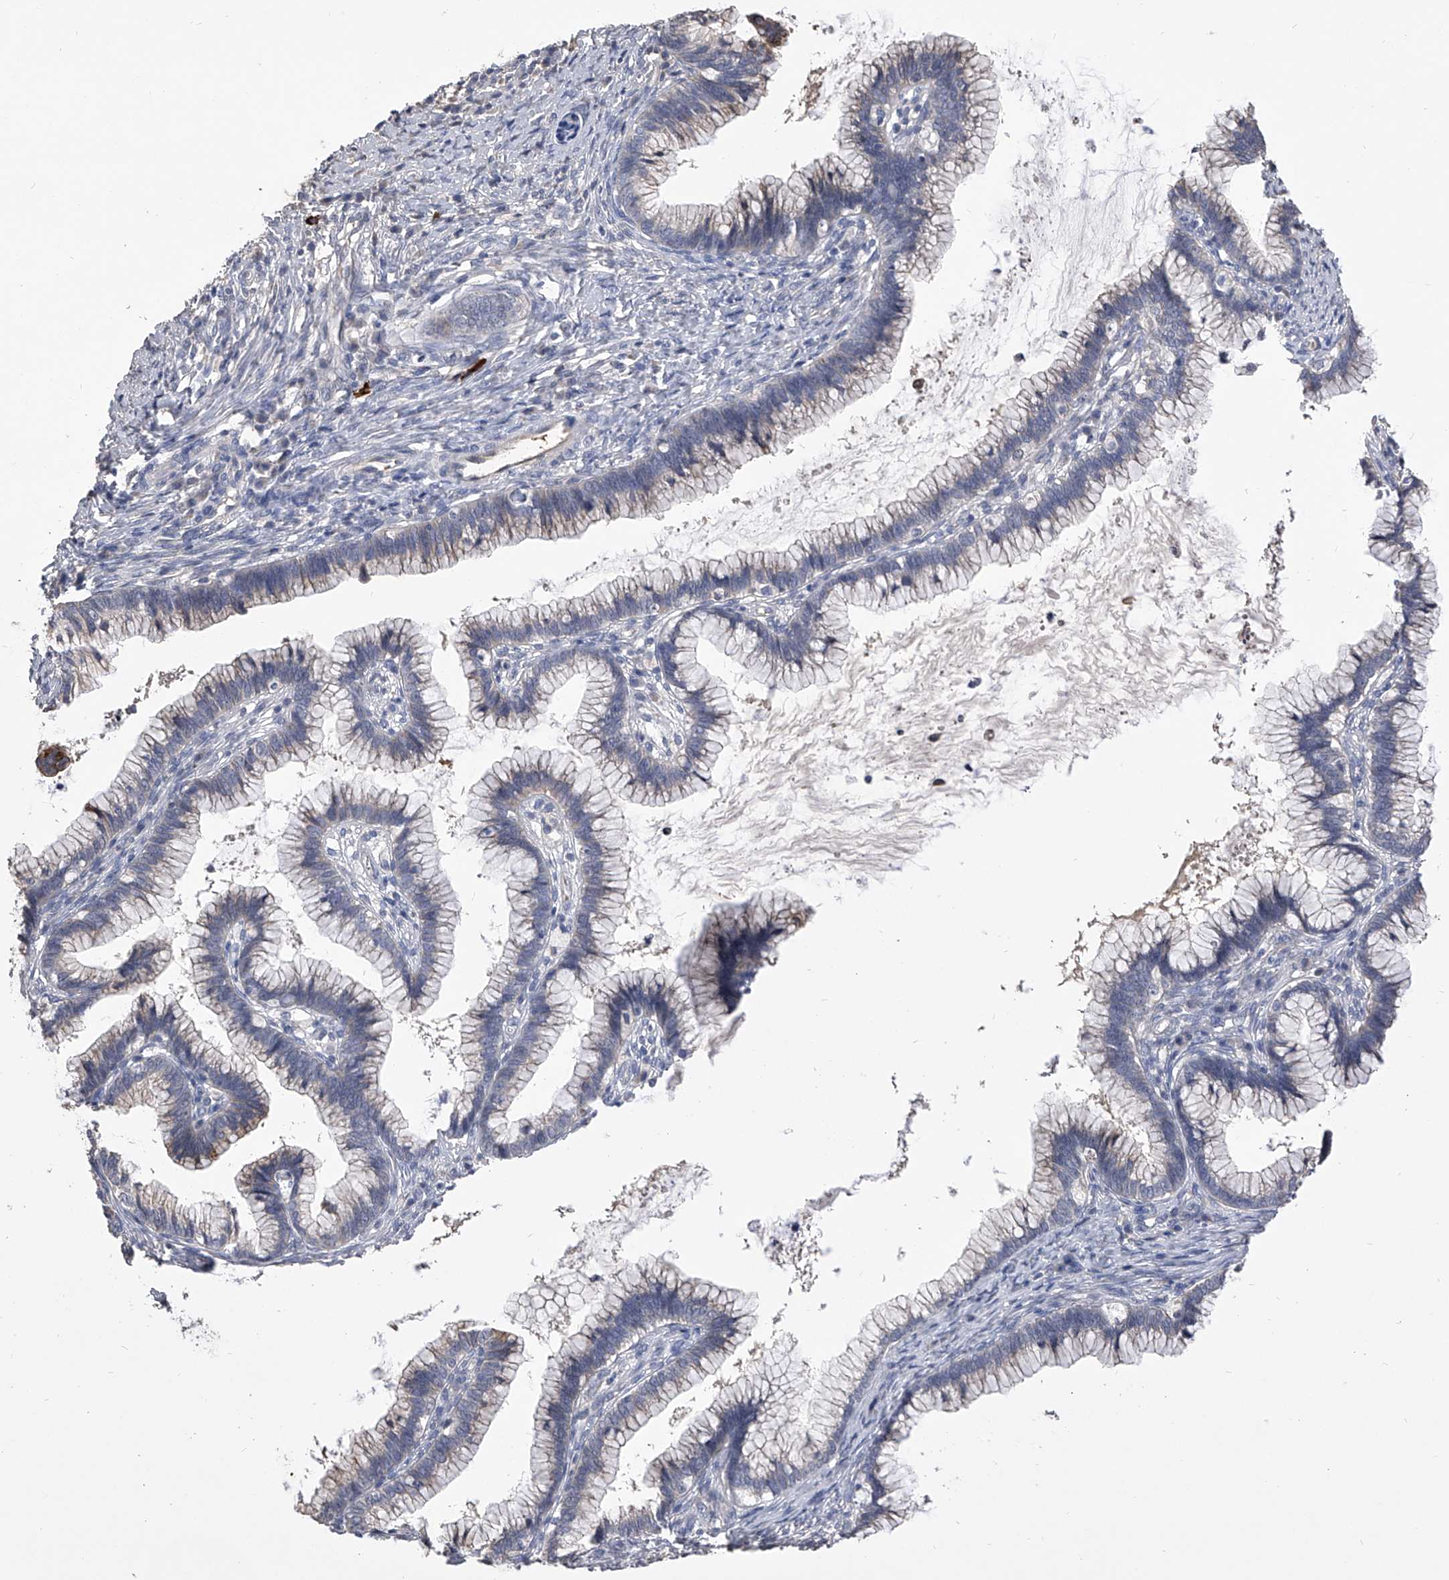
{"staining": {"intensity": "weak", "quantity": "25%-75%", "location": "cytoplasmic/membranous"}, "tissue": "cervical cancer", "cell_type": "Tumor cells", "image_type": "cancer", "snomed": [{"axis": "morphology", "description": "Adenocarcinoma, NOS"}, {"axis": "topography", "description": "Cervix"}], "caption": "Brown immunohistochemical staining in adenocarcinoma (cervical) exhibits weak cytoplasmic/membranous staining in approximately 25%-75% of tumor cells.", "gene": "MDN1", "patient": {"sex": "female", "age": 36}}